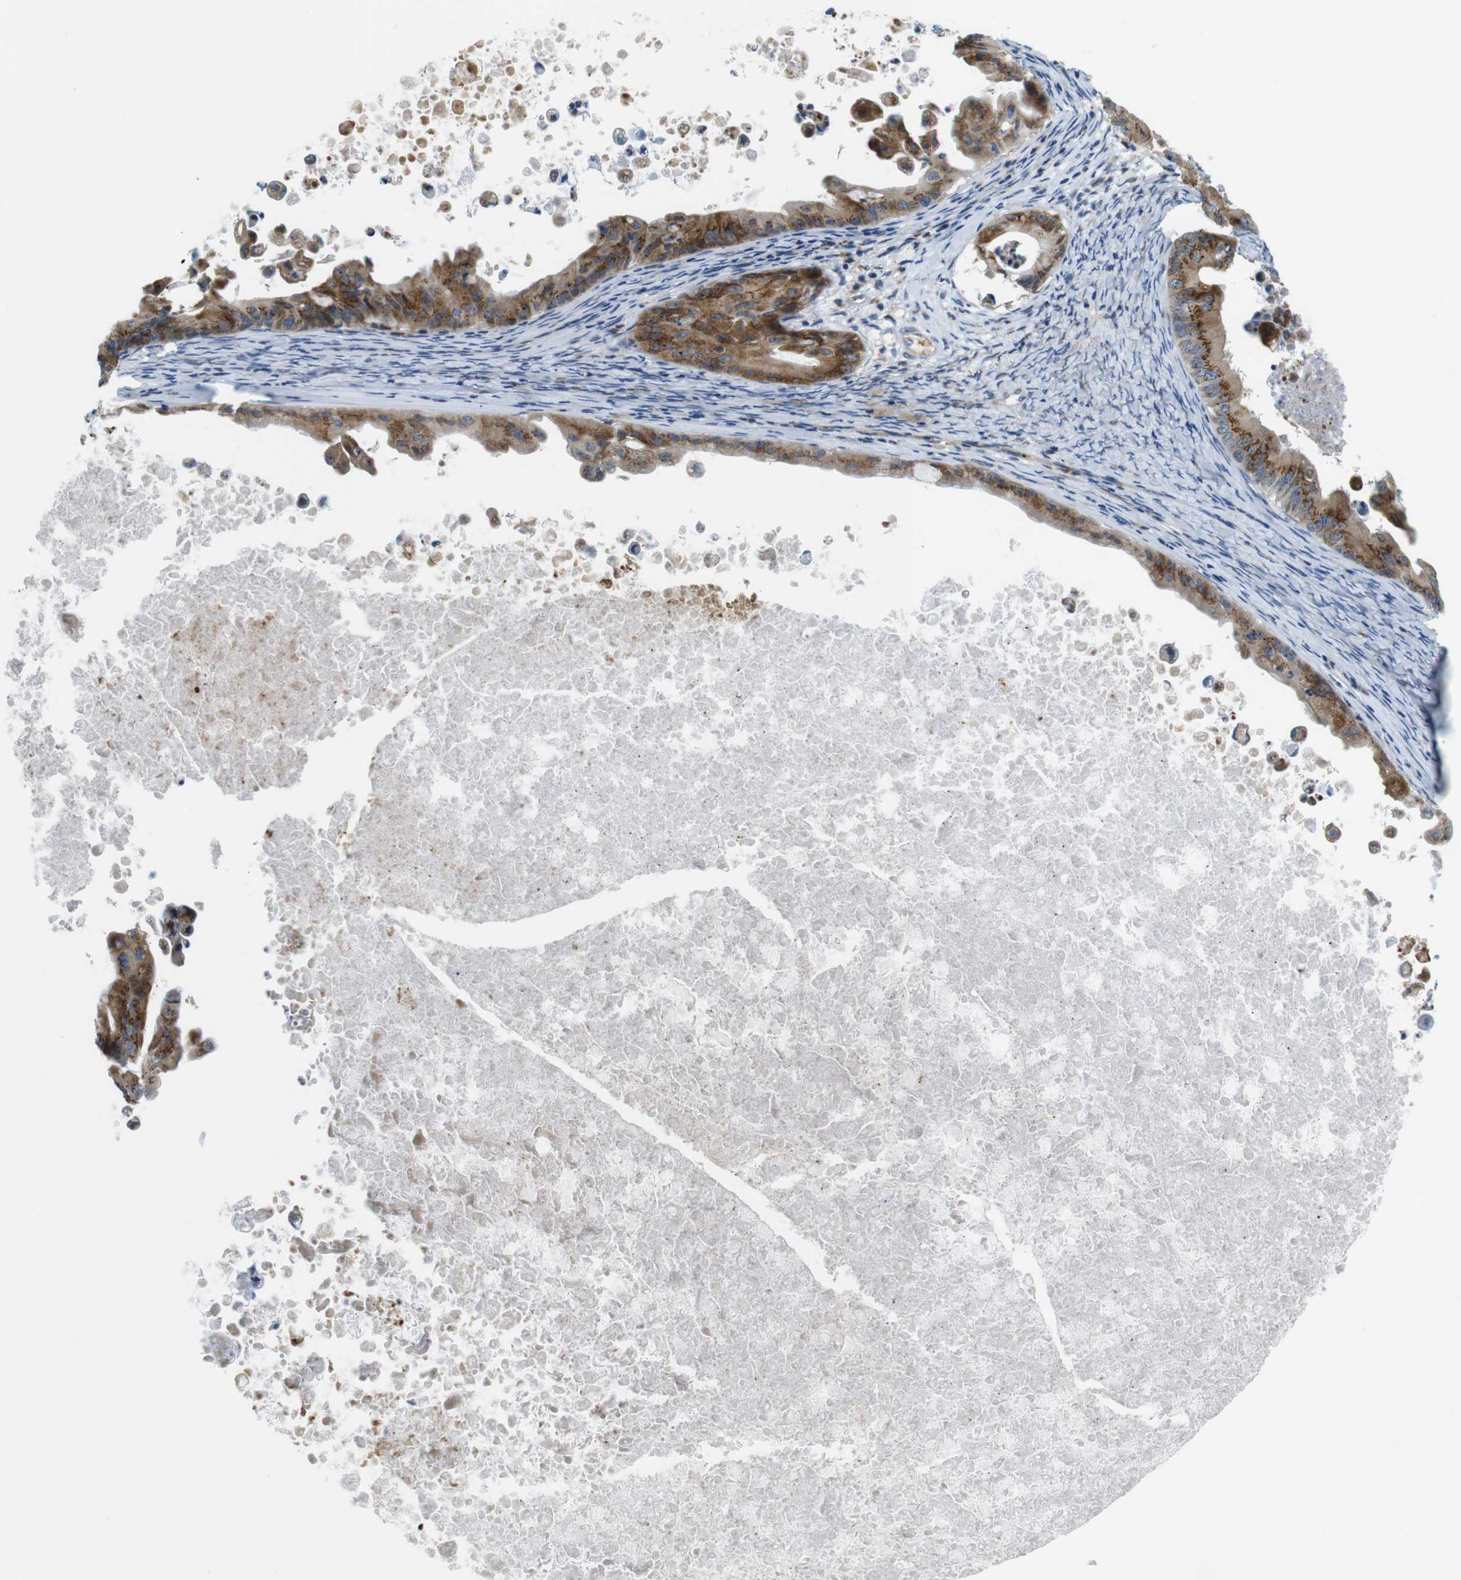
{"staining": {"intensity": "strong", "quantity": ">75%", "location": "cytoplasmic/membranous"}, "tissue": "ovarian cancer", "cell_type": "Tumor cells", "image_type": "cancer", "snomed": [{"axis": "morphology", "description": "Cystadenocarcinoma, mucinous, NOS"}, {"axis": "topography", "description": "Ovary"}], "caption": "Approximately >75% of tumor cells in human mucinous cystadenocarcinoma (ovarian) exhibit strong cytoplasmic/membranous protein positivity as visualized by brown immunohistochemical staining.", "gene": "ZDHHC3", "patient": {"sex": "female", "age": 37}}